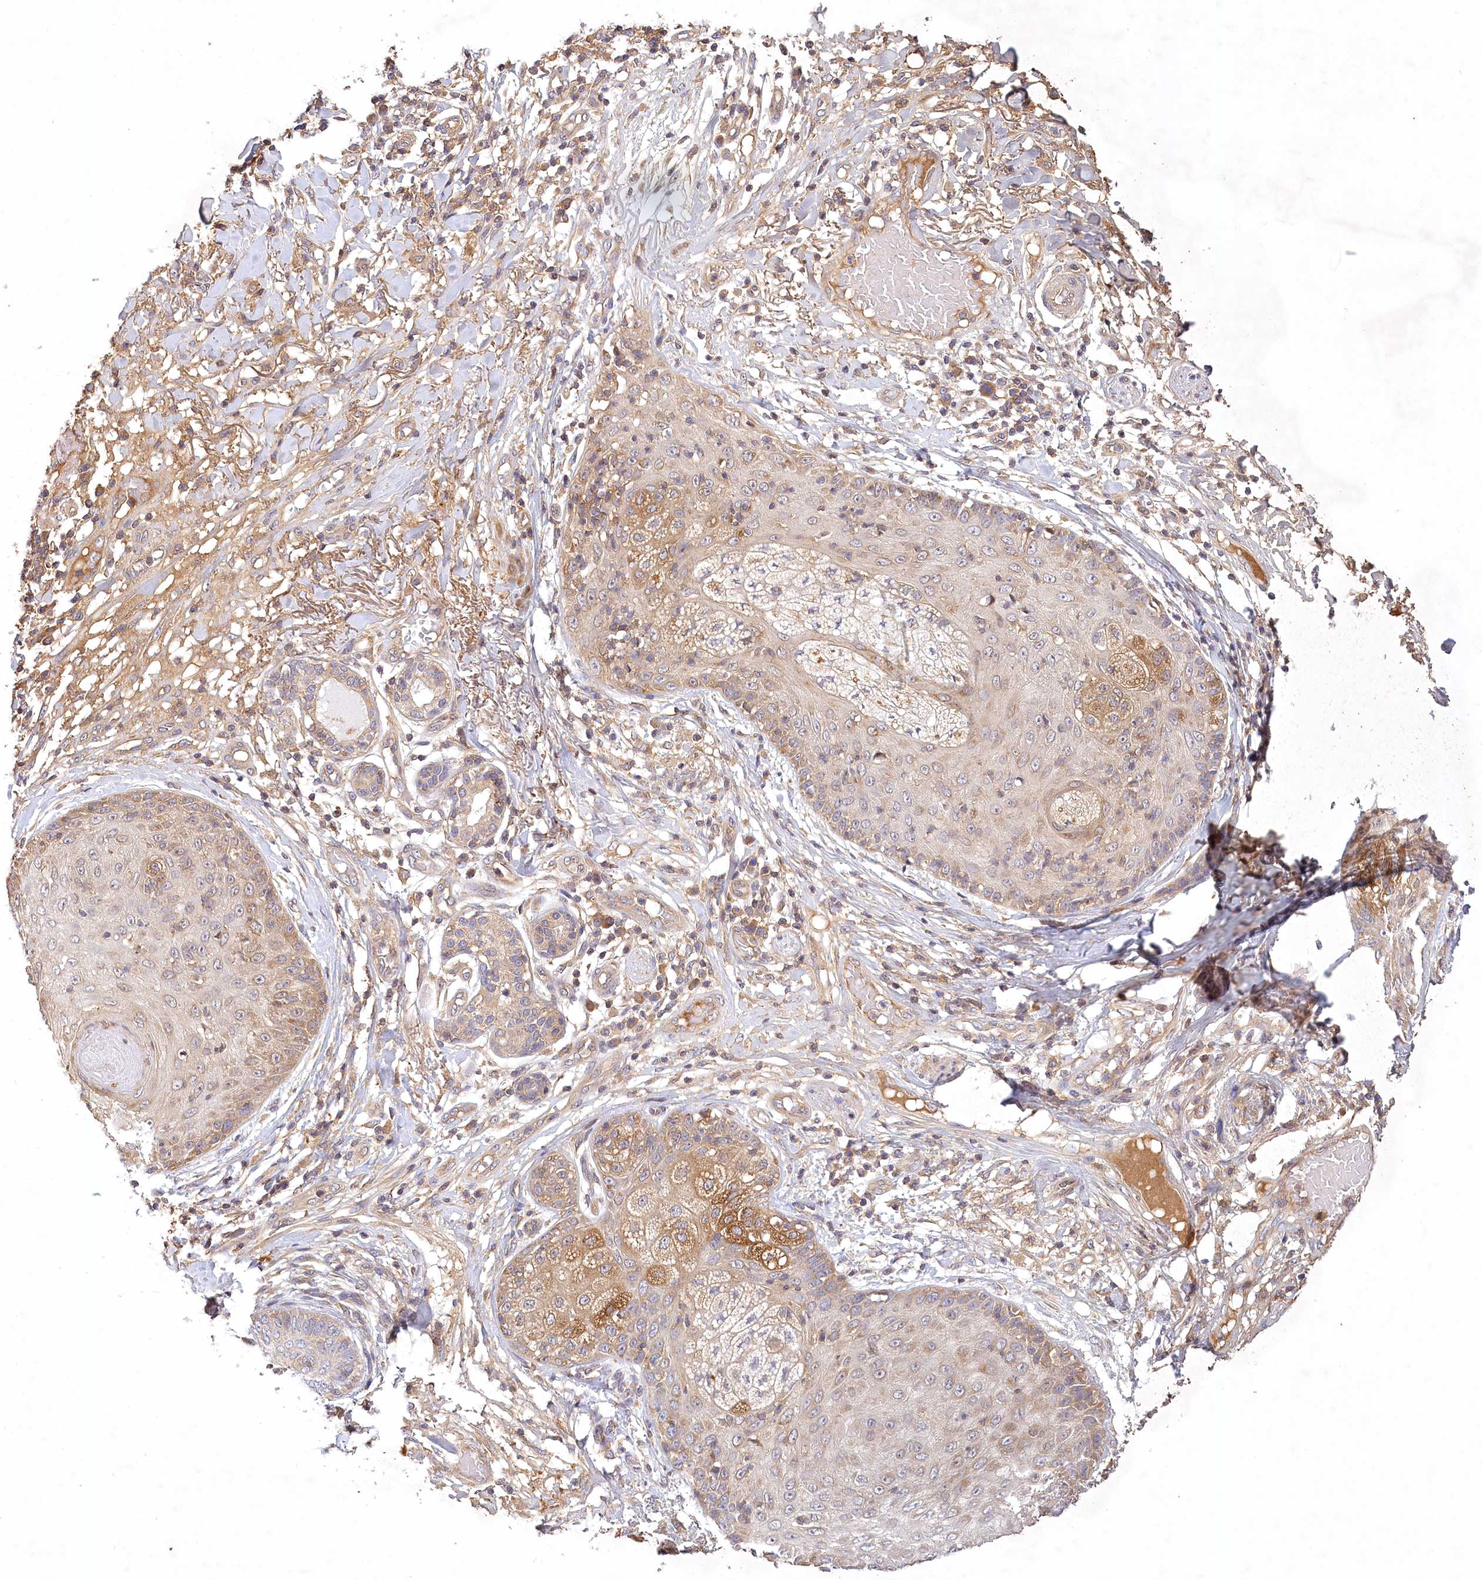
{"staining": {"intensity": "weak", "quantity": "25%-75%", "location": "cytoplasmic/membranous"}, "tissue": "skin cancer", "cell_type": "Tumor cells", "image_type": "cancer", "snomed": [{"axis": "morphology", "description": "Squamous cell carcinoma, NOS"}, {"axis": "topography", "description": "Skin"}], "caption": "Skin squamous cell carcinoma stained with a protein marker reveals weak staining in tumor cells.", "gene": "LSS", "patient": {"sex": "female", "age": 88}}